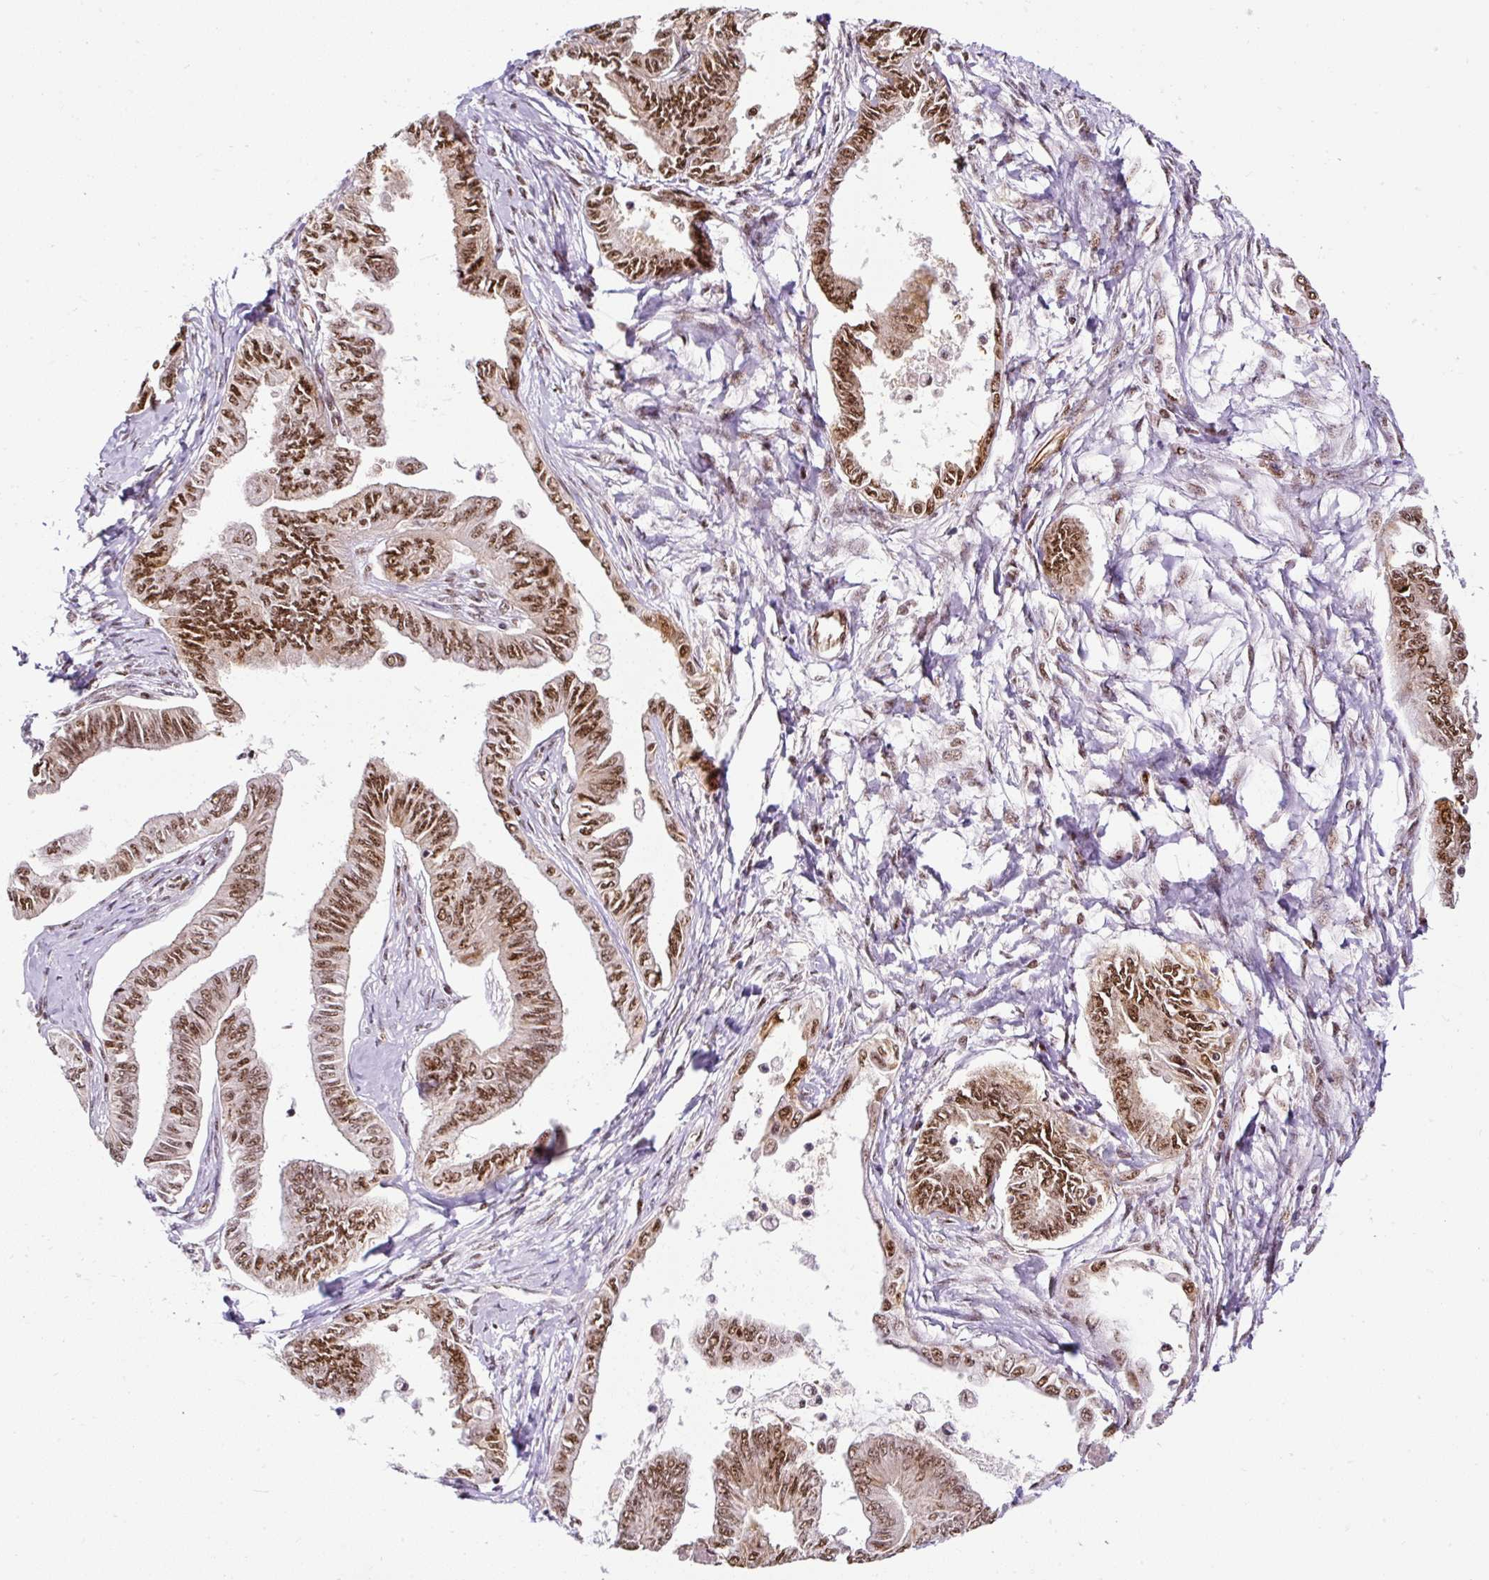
{"staining": {"intensity": "strong", "quantity": ">75%", "location": "nuclear"}, "tissue": "ovarian cancer", "cell_type": "Tumor cells", "image_type": "cancer", "snomed": [{"axis": "morphology", "description": "Carcinoma, endometroid"}, {"axis": "topography", "description": "Ovary"}], "caption": "A brown stain shows strong nuclear positivity of a protein in human ovarian endometroid carcinoma tumor cells. Using DAB (3,3'-diaminobenzidine) (brown) and hematoxylin (blue) stains, captured at high magnification using brightfield microscopy.", "gene": "LUC7L2", "patient": {"sex": "female", "age": 70}}